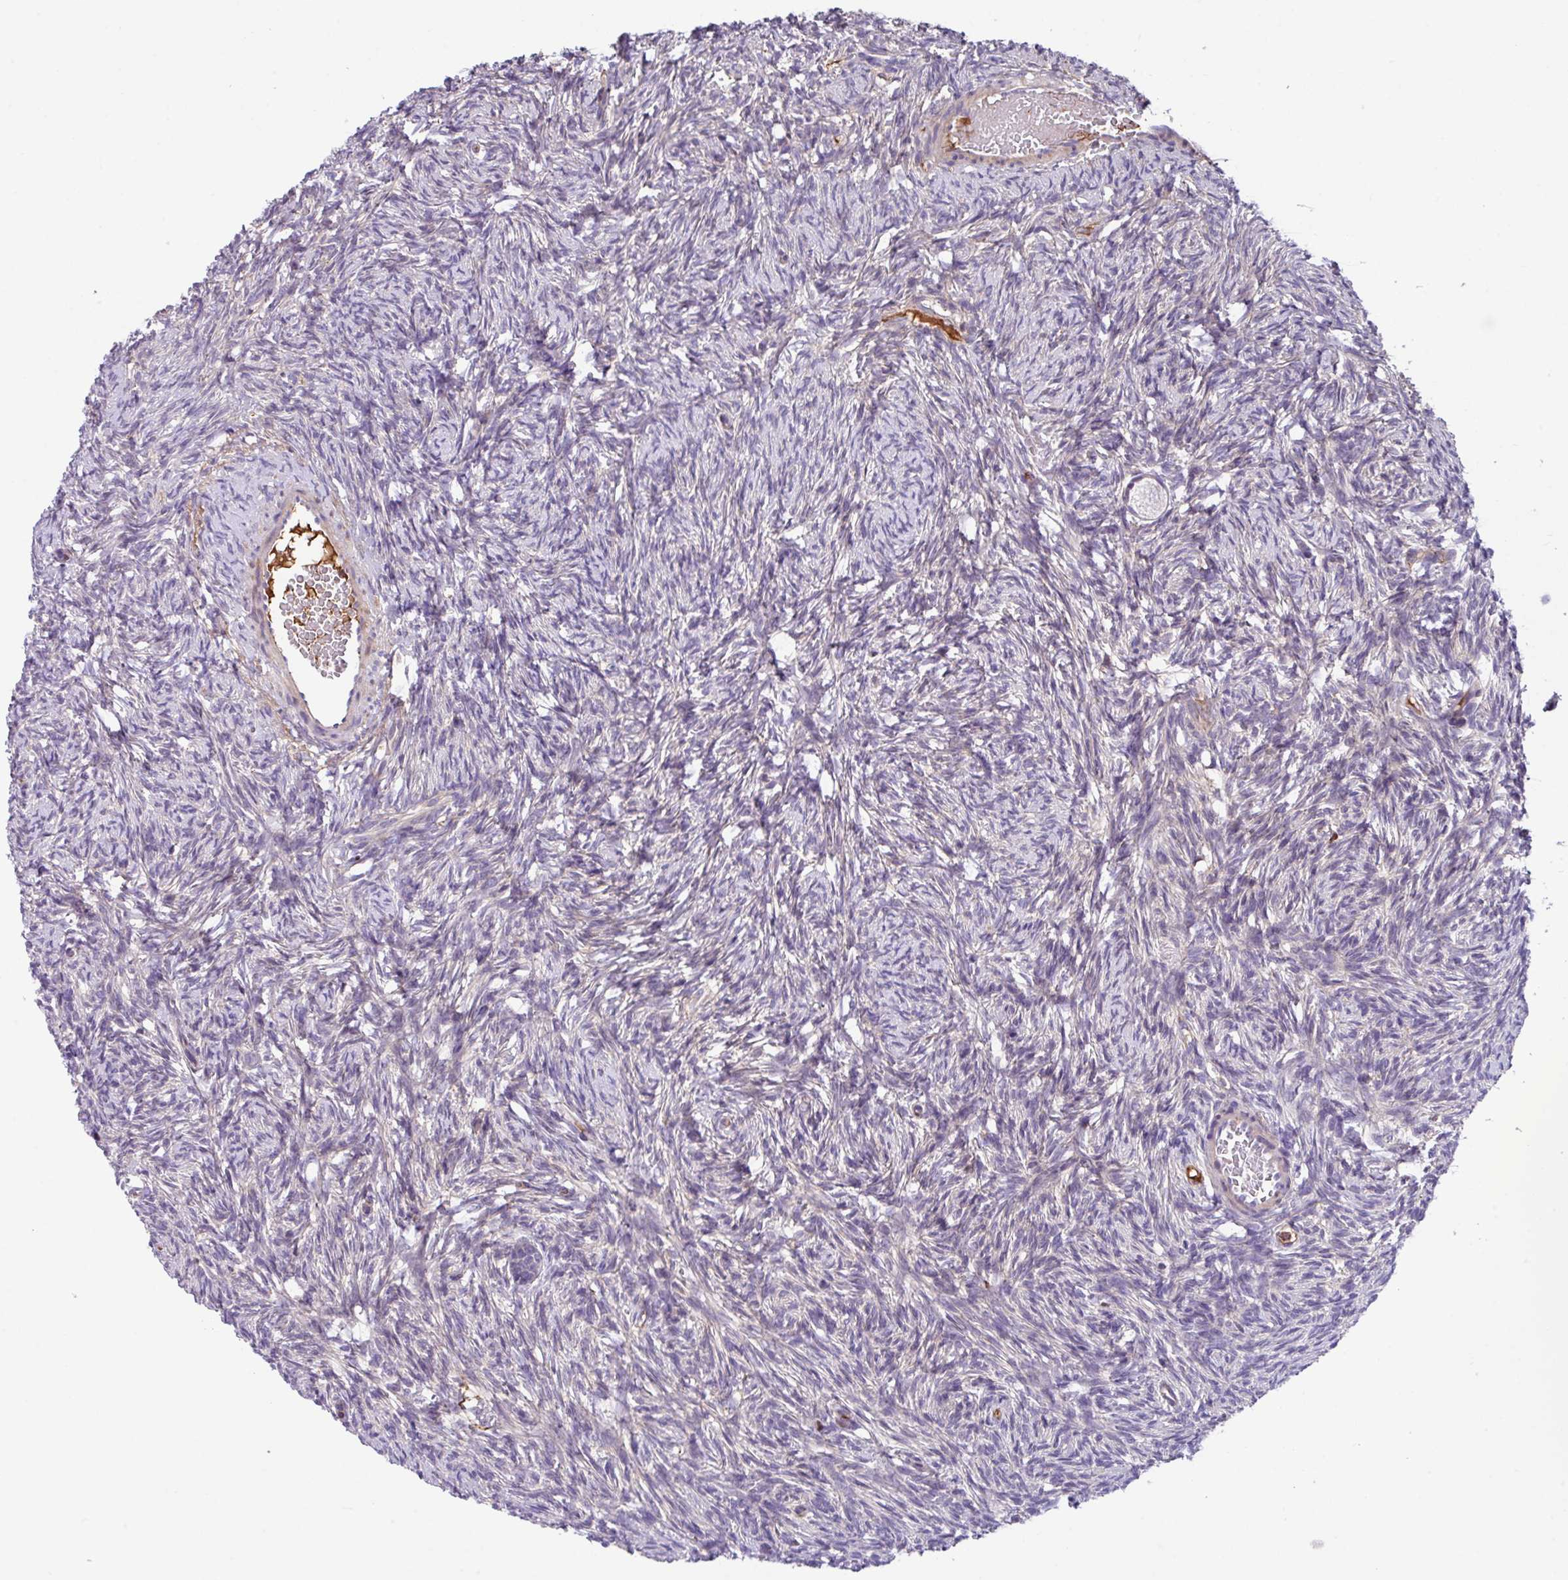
{"staining": {"intensity": "negative", "quantity": "none", "location": "none"}, "tissue": "ovary", "cell_type": "Follicle cells", "image_type": "normal", "snomed": [{"axis": "morphology", "description": "Normal tissue, NOS"}, {"axis": "topography", "description": "Ovary"}], "caption": "Immunohistochemical staining of normal human ovary displays no significant staining in follicle cells. Nuclei are stained in blue.", "gene": "DNAL1", "patient": {"sex": "female", "age": 33}}